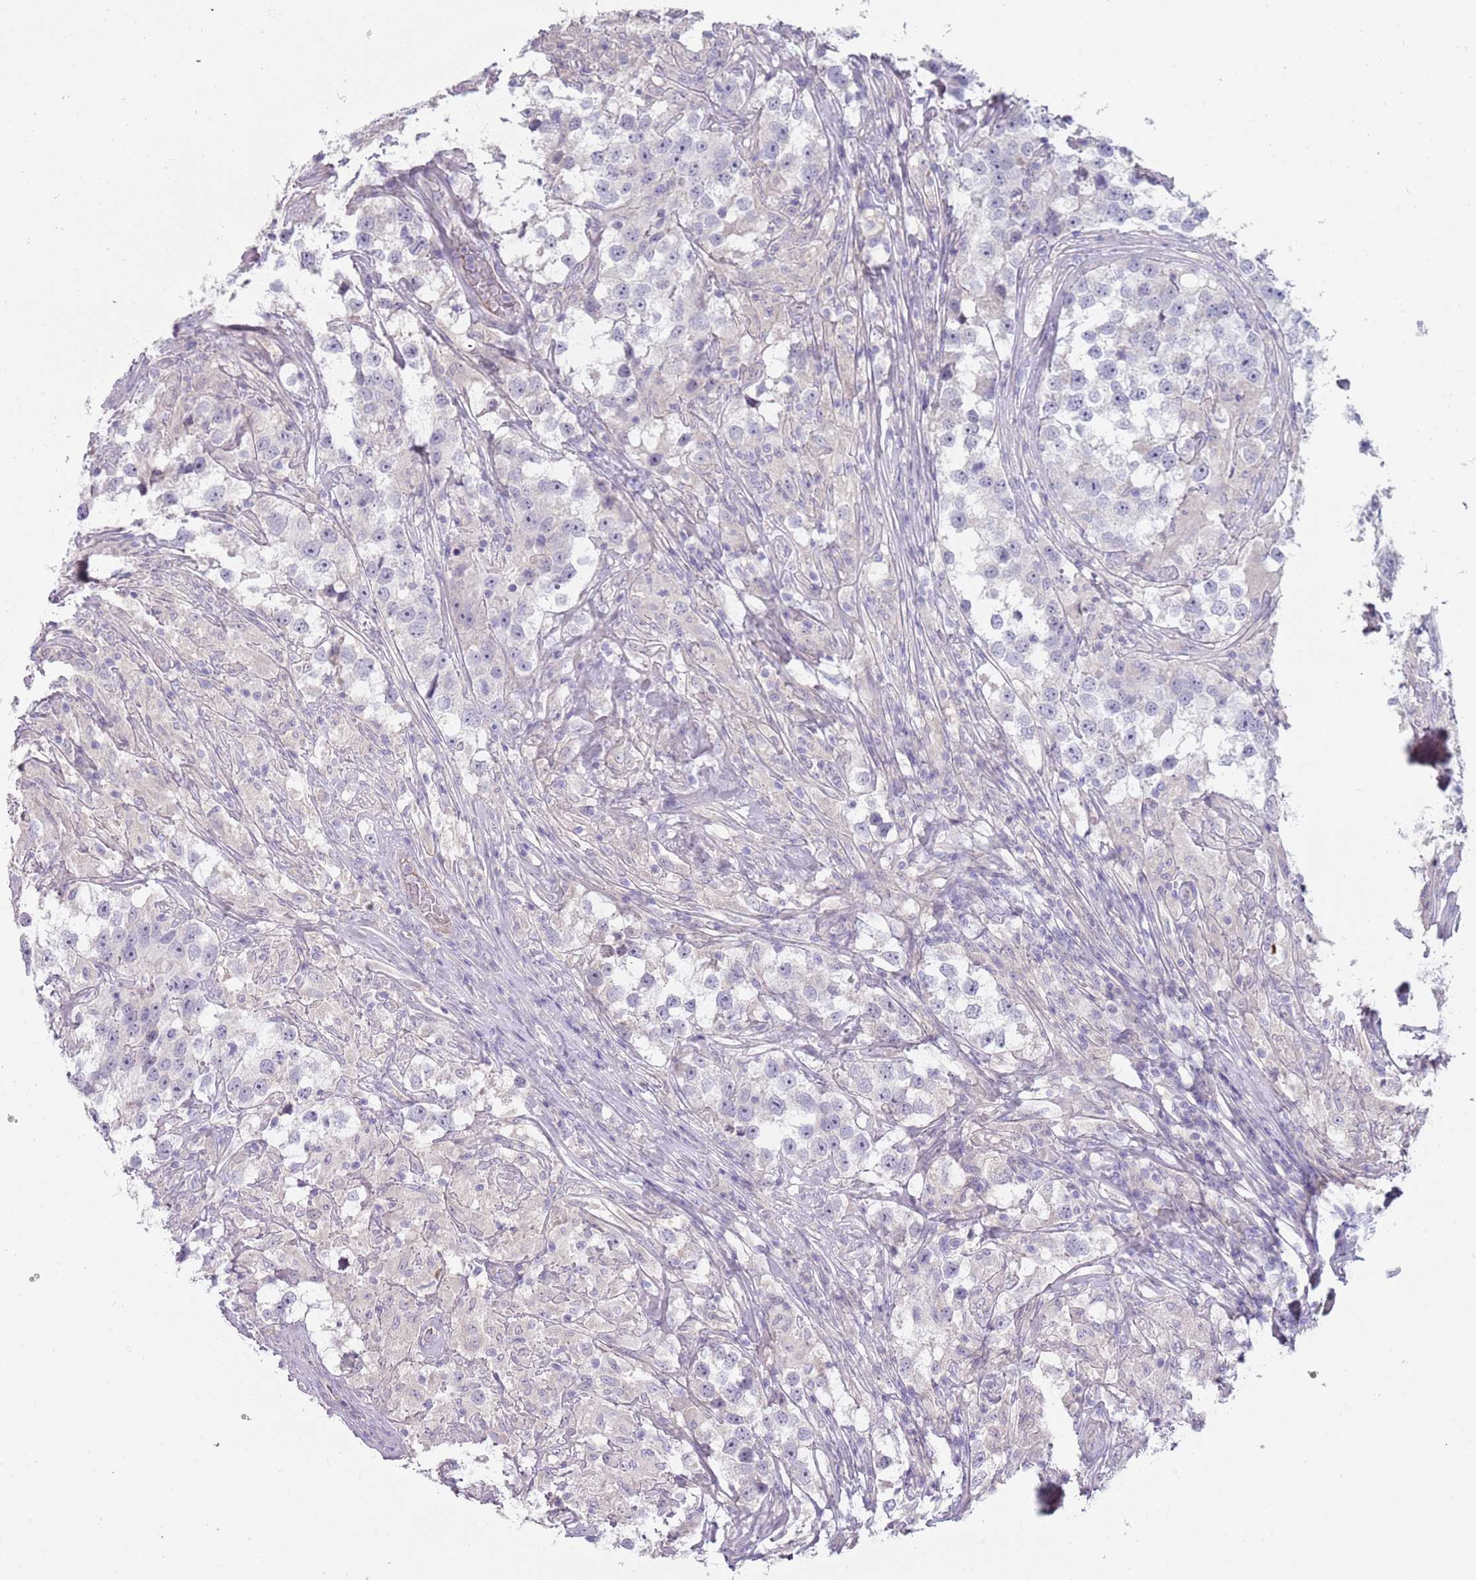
{"staining": {"intensity": "negative", "quantity": "none", "location": "none"}, "tissue": "testis cancer", "cell_type": "Tumor cells", "image_type": "cancer", "snomed": [{"axis": "morphology", "description": "Seminoma, NOS"}, {"axis": "topography", "description": "Testis"}], "caption": "DAB immunohistochemical staining of testis seminoma exhibits no significant positivity in tumor cells. (Stains: DAB IHC with hematoxylin counter stain, Microscopy: brightfield microscopy at high magnification).", "gene": "DDX4", "patient": {"sex": "male", "age": 46}}